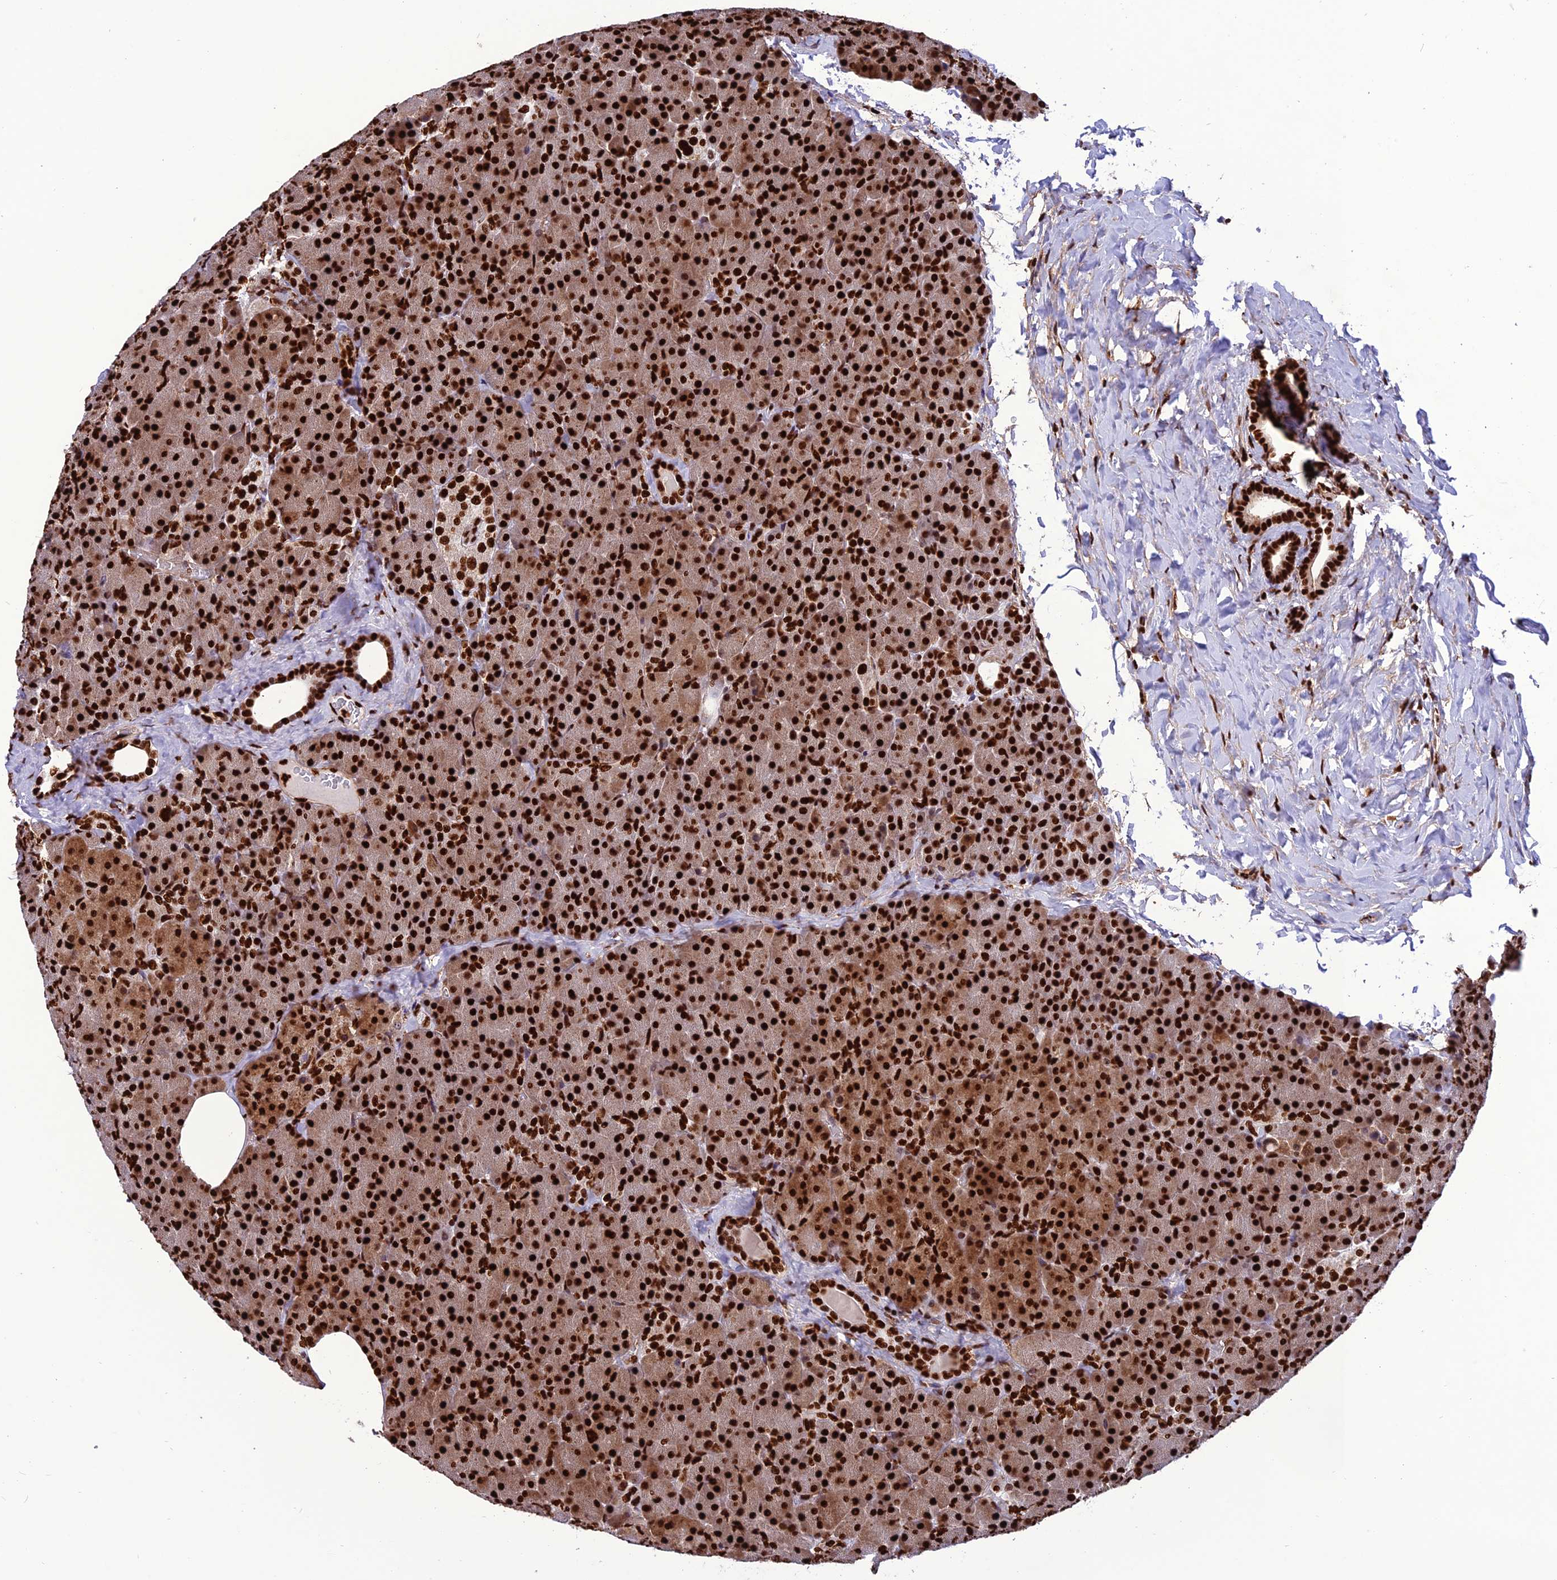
{"staining": {"intensity": "strong", "quantity": ">75%", "location": "cytoplasmic/membranous,nuclear"}, "tissue": "pancreas", "cell_type": "Exocrine glandular cells", "image_type": "normal", "snomed": [{"axis": "morphology", "description": "Normal tissue, NOS"}, {"axis": "morphology", "description": "Carcinoid, malignant, NOS"}, {"axis": "topography", "description": "Pancreas"}], "caption": "High-power microscopy captured an immunohistochemistry histopathology image of normal pancreas, revealing strong cytoplasmic/membranous,nuclear staining in about >75% of exocrine glandular cells.", "gene": "INO80E", "patient": {"sex": "female", "age": 35}}